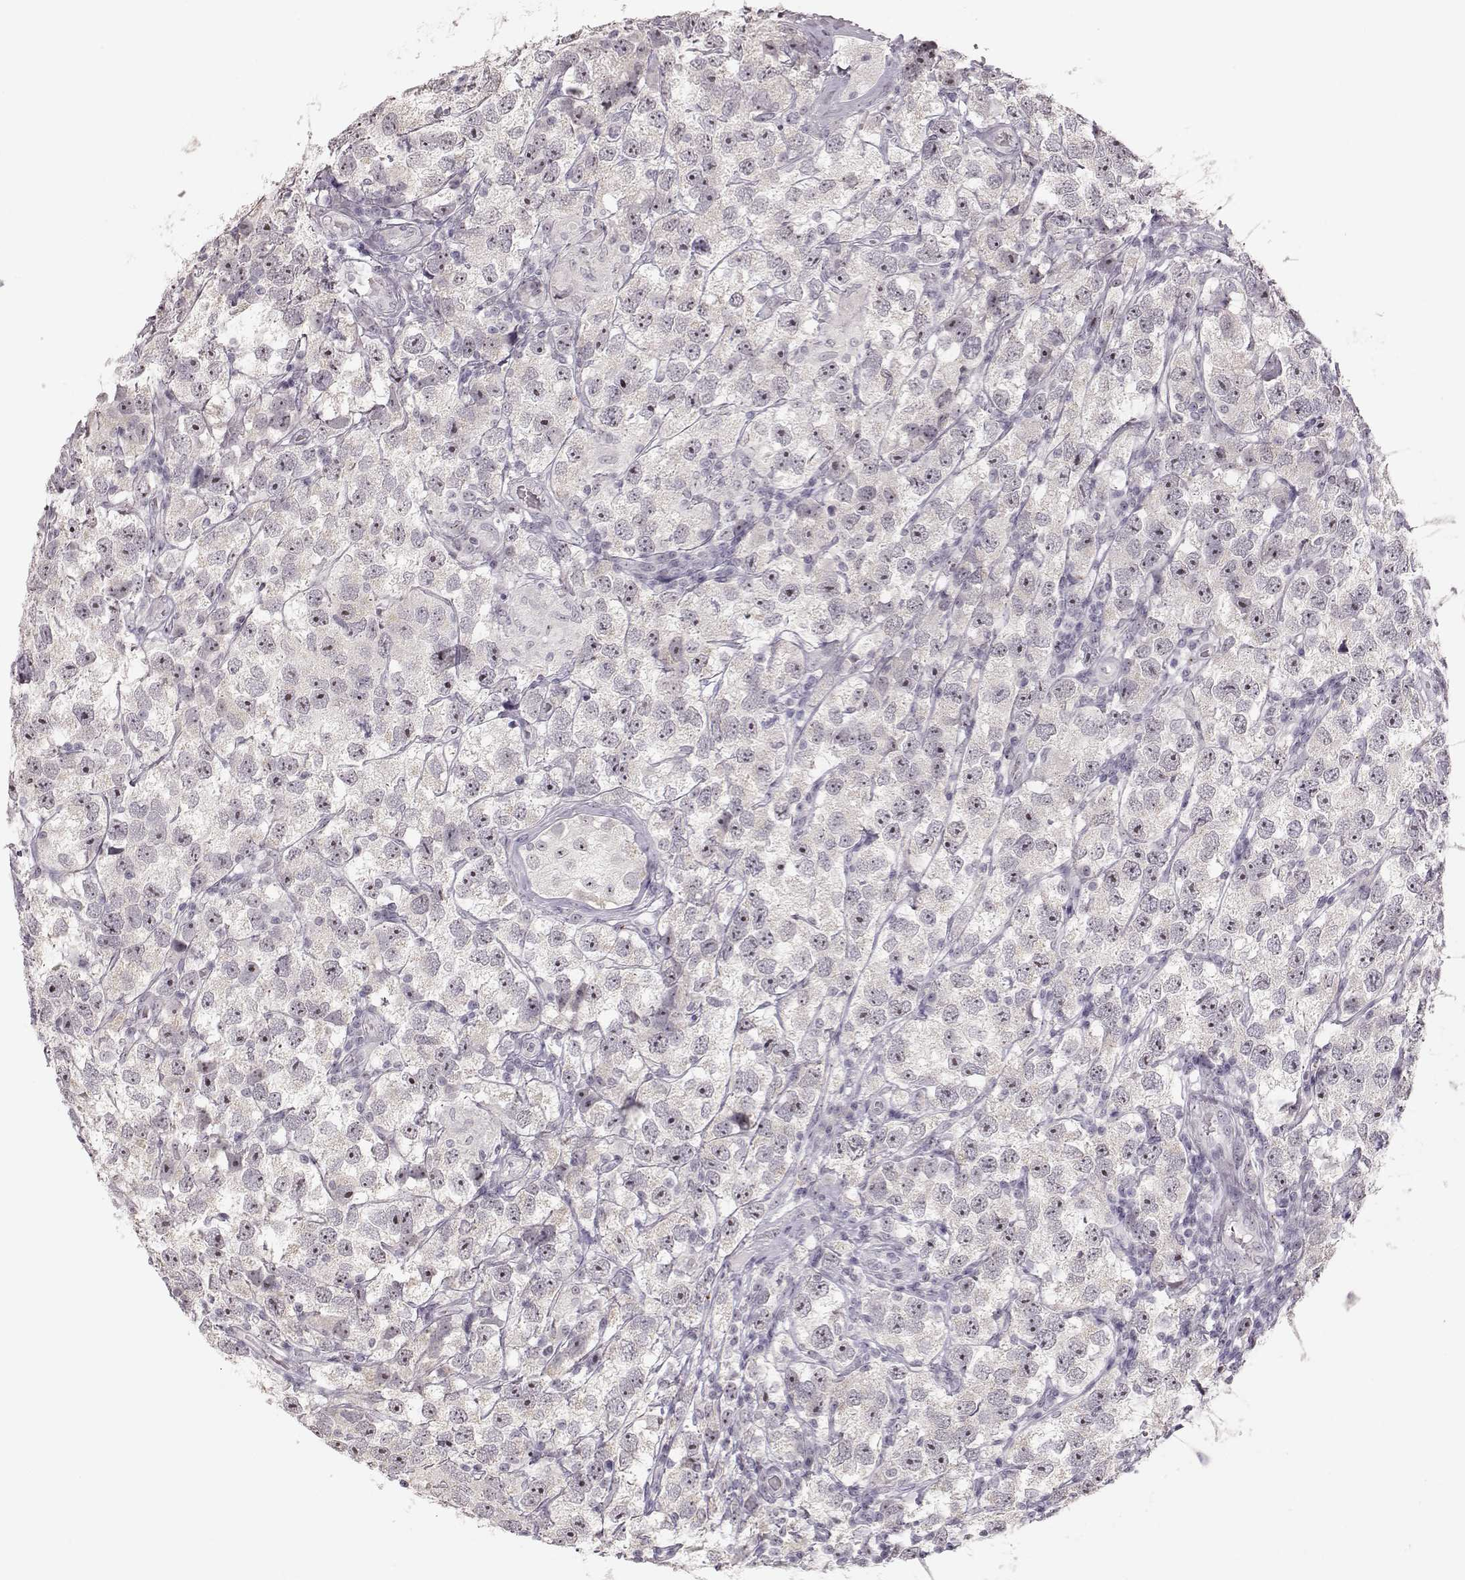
{"staining": {"intensity": "negative", "quantity": "none", "location": "none"}, "tissue": "testis cancer", "cell_type": "Tumor cells", "image_type": "cancer", "snomed": [{"axis": "morphology", "description": "Seminoma, NOS"}, {"axis": "topography", "description": "Testis"}], "caption": "Photomicrograph shows no significant protein expression in tumor cells of testis seminoma.", "gene": "FAM205A", "patient": {"sex": "male", "age": 26}}